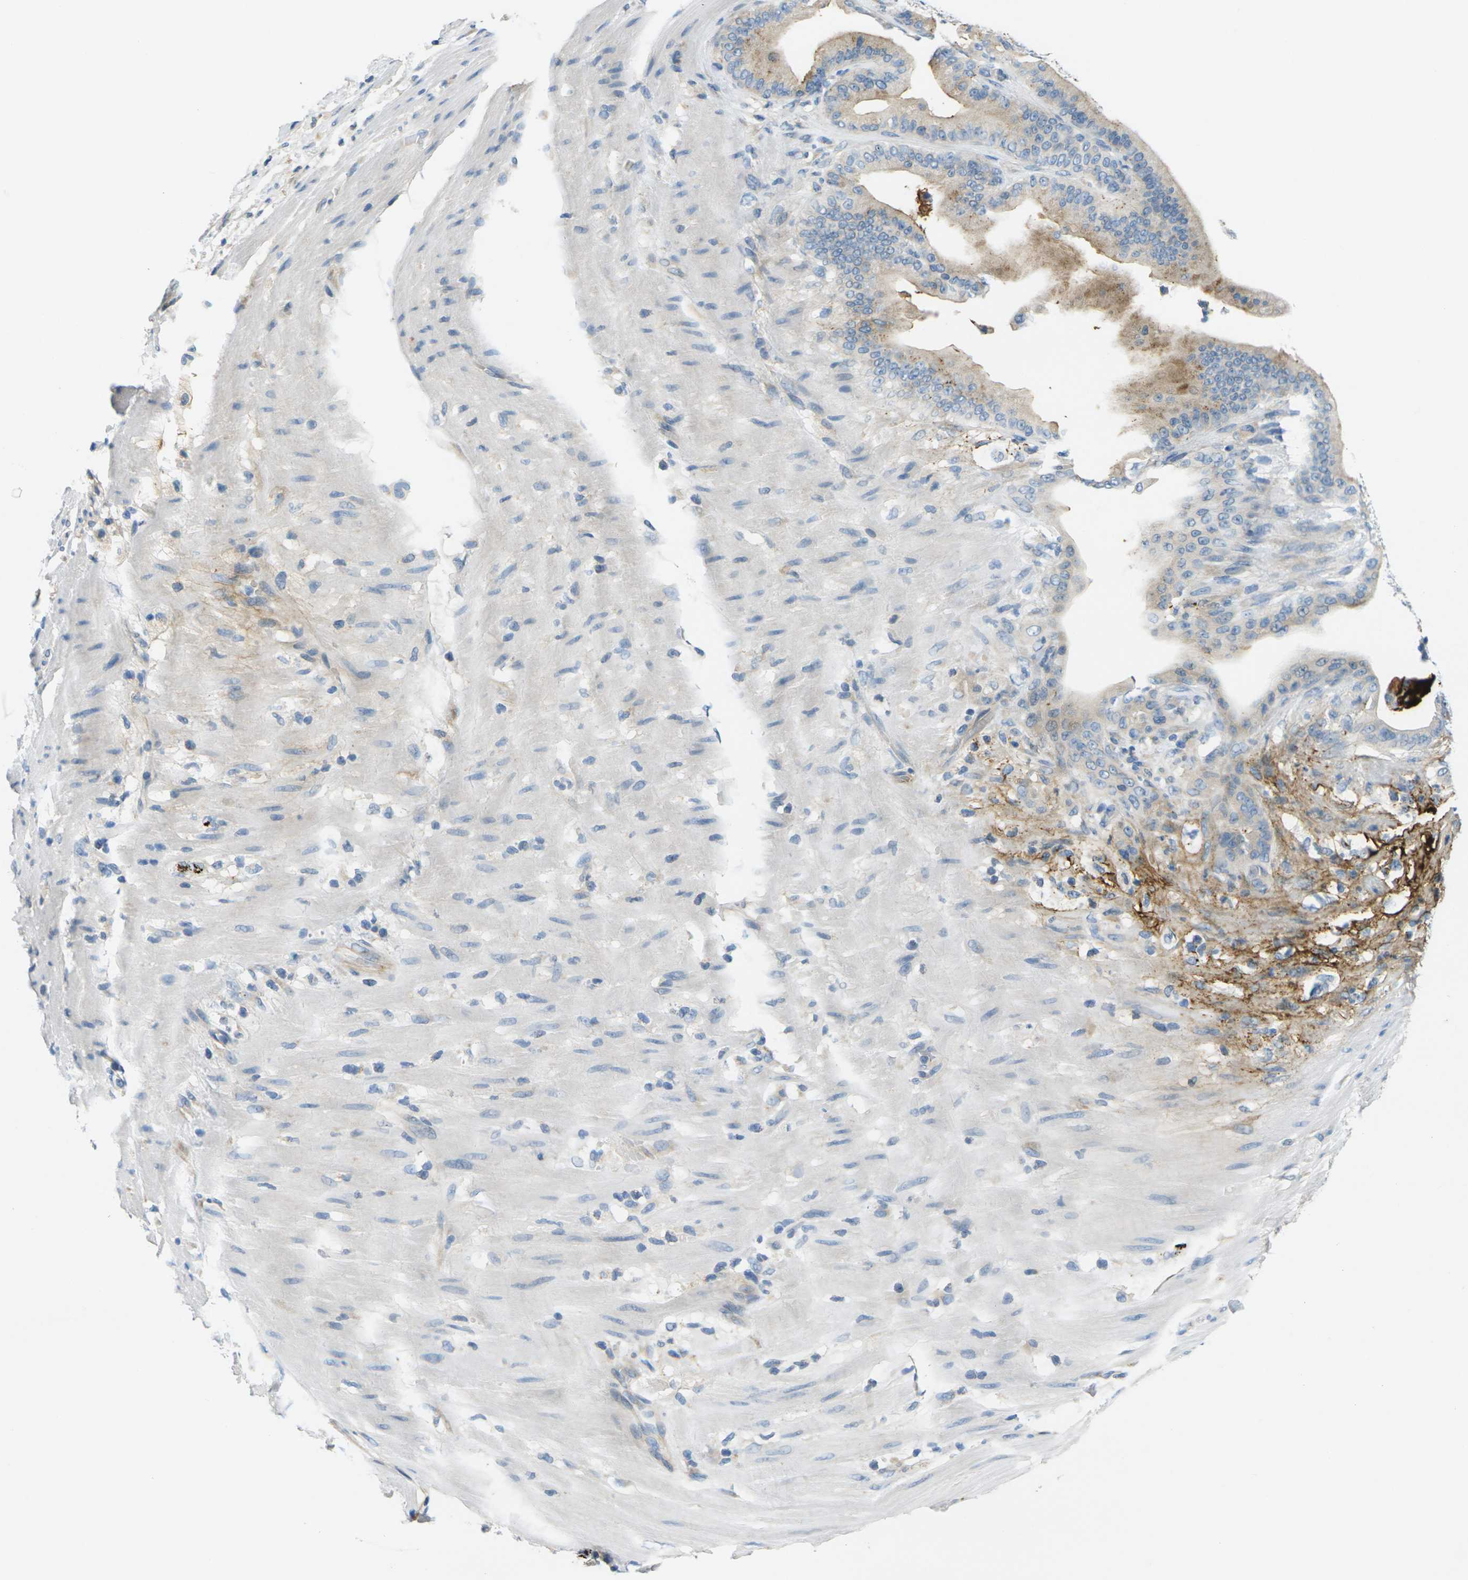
{"staining": {"intensity": "weak", "quantity": ">75%", "location": "cytoplasmic/membranous"}, "tissue": "pancreatic cancer", "cell_type": "Tumor cells", "image_type": "cancer", "snomed": [{"axis": "morphology", "description": "Adenocarcinoma, NOS"}, {"axis": "topography", "description": "Pancreas"}], "caption": "A photomicrograph of human pancreatic adenocarcinoma stained for a protein displays weak cytoplasmic/membranous brown staining in tumor cells.", "gene": "CYP2C8", "patient": {"sex": "male", "age": 63}}